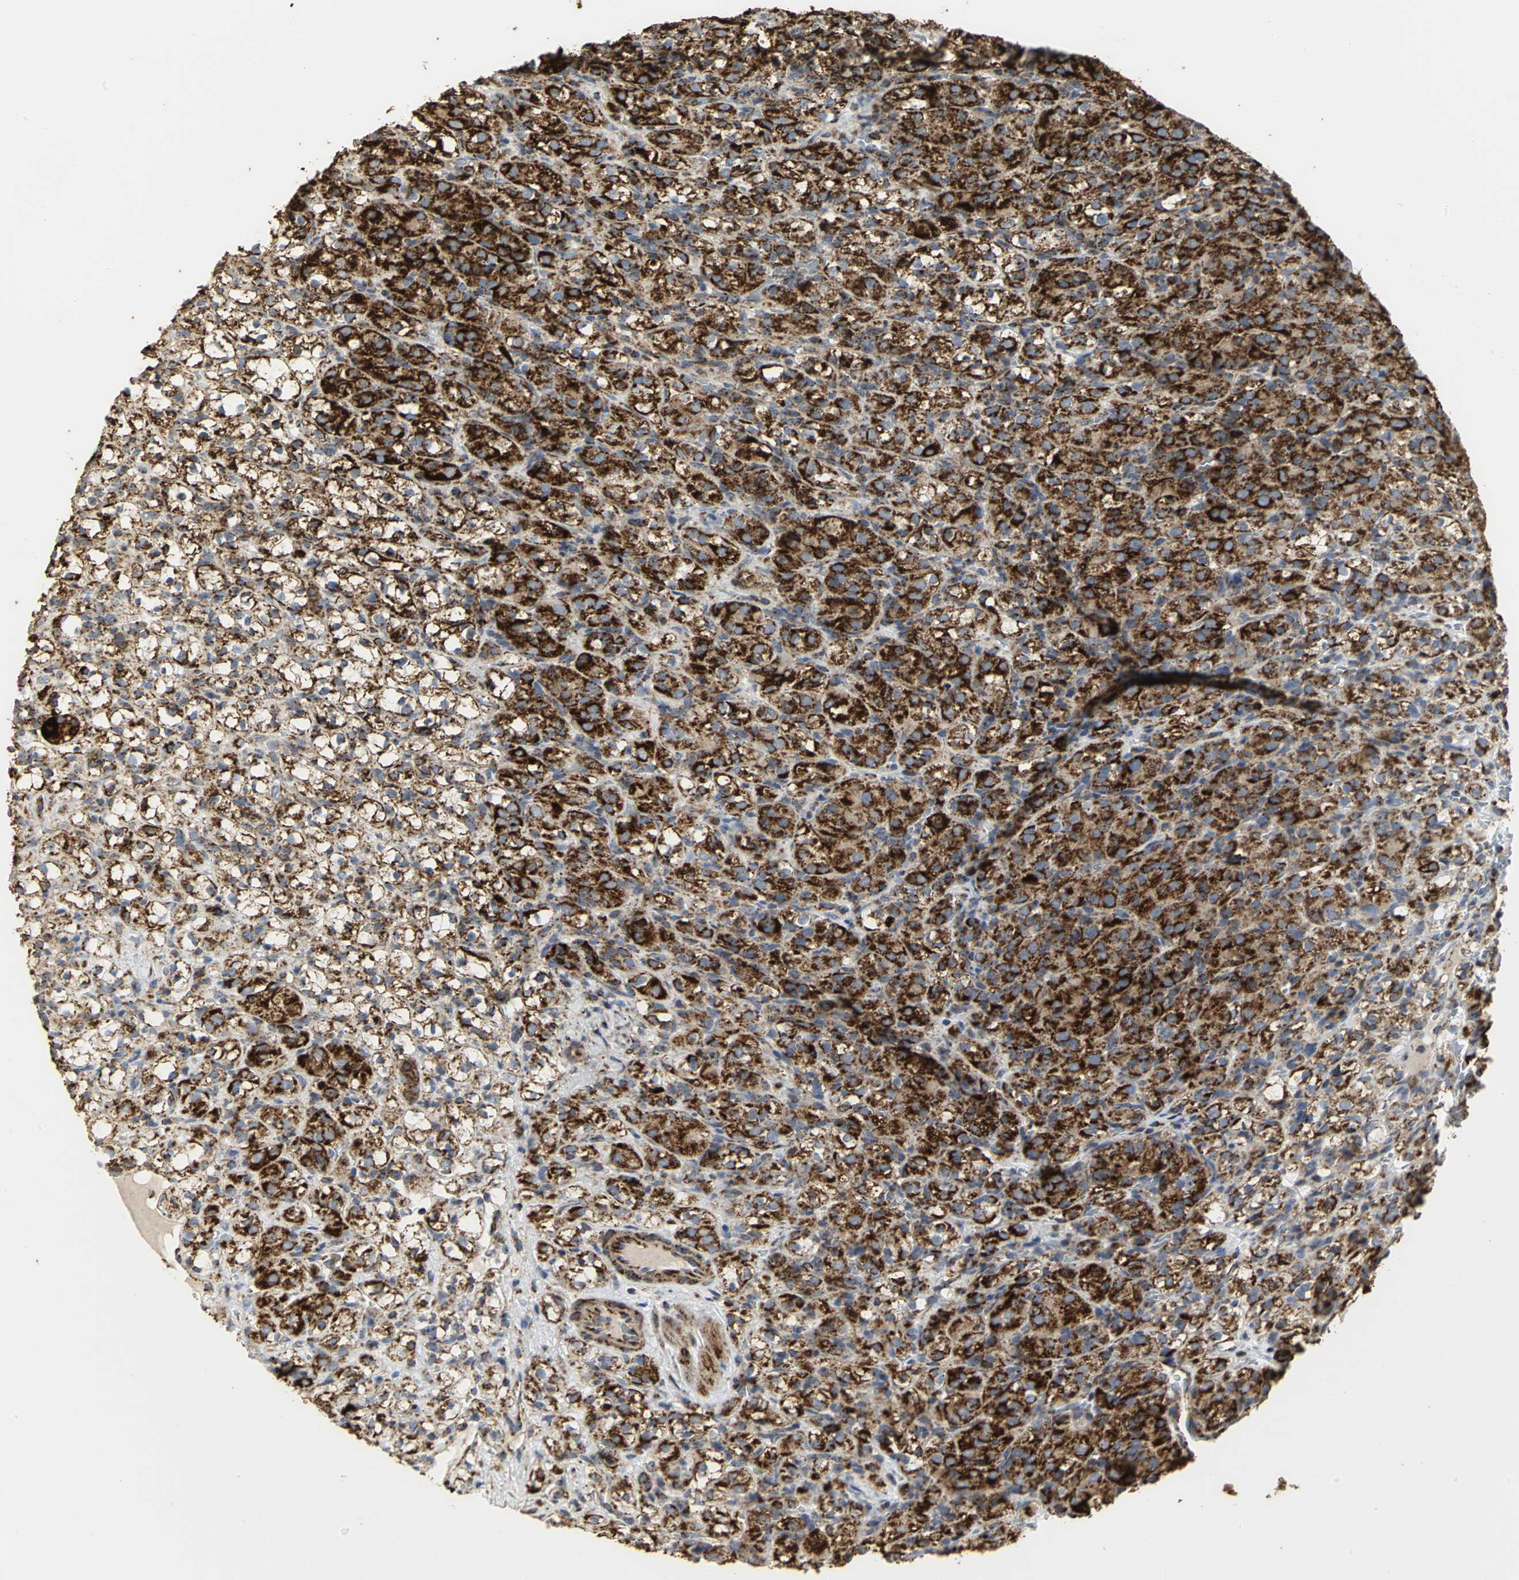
{"staining": {"intensity": "strong", "quantity": ">75%", "location": "cytoplasmic/membranous"}, "tissue": "renal cancer", "cell_type": "Tumor cells", "image_type": "cancer", "snomed": [{"axis": "morphology", "description": "Normal tissue, NOS"}, {"axis": "morphology", "description": "Adenocarcinoma, NOS"}, {"axis": "topography", "description": "Kidney"}], "caption": "There is high levels of strong cytoplasmic/membranous positivity in tumor cells of renal cancer (adenocarcinoma), as demonstrated by immunohistochemical staining (brown color).", "gene": "VDAC1", "patient": {"sex": "male", "age": 61}}